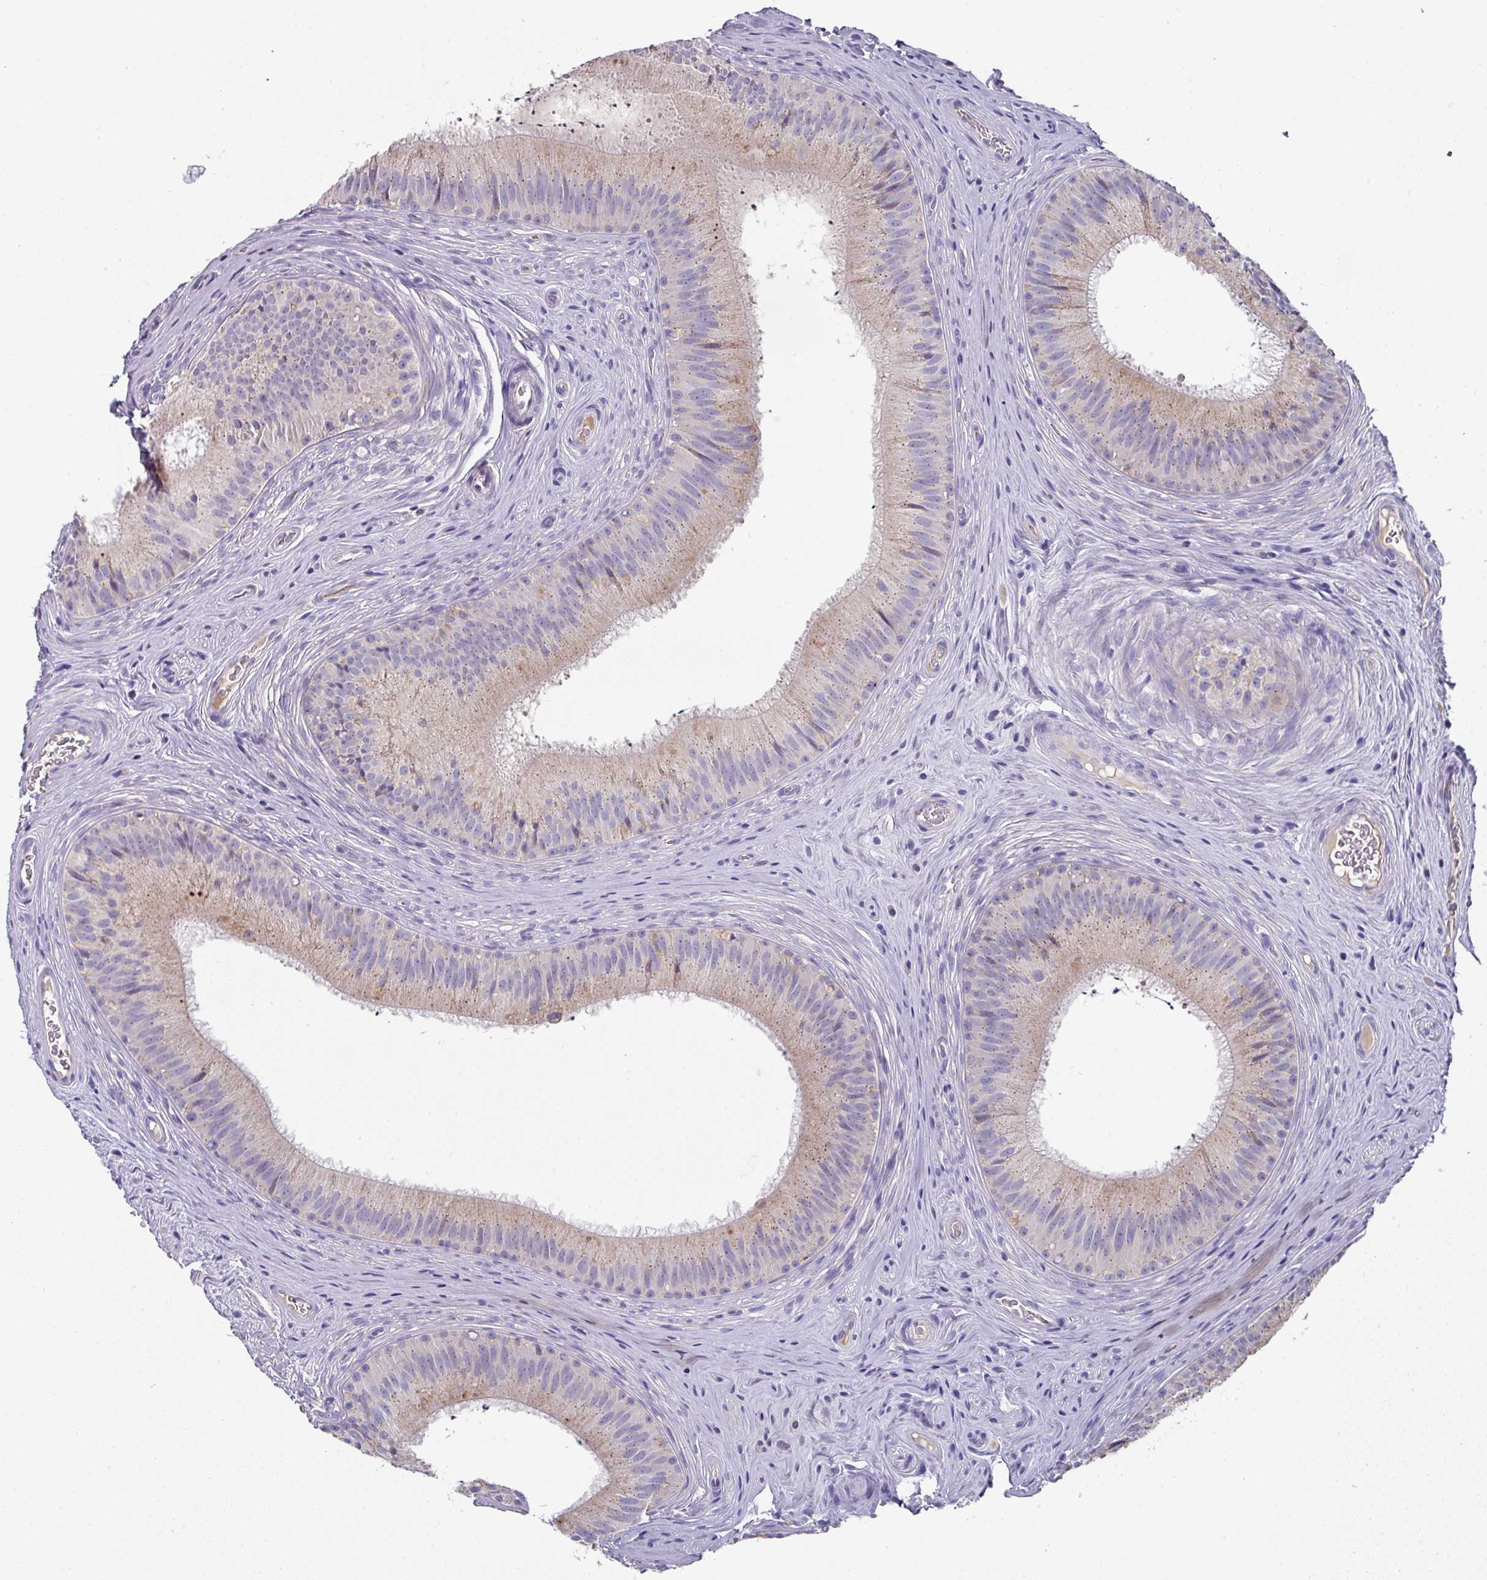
{"staining": {"intensity": "weak", "quantity": "25%-75%", "location": "cytoplasmic/membranous"}, "tissue": "epididymis", "cell_type": "Glandular cells", "image_type": "normal", "snomed": [{"axis": "morphology", "description": "Normal tissue, NOS"}, {"axis": "topography", "description": "Epididymis"}], "caption": "Benign epididymis displays weak cytoplasmic/membranous staining in approximately 25%-75% of glandular cells, visualized by immunohistochemistry.", "gene": "IL4R", "patient": {"sex": "male", "age": 24}}